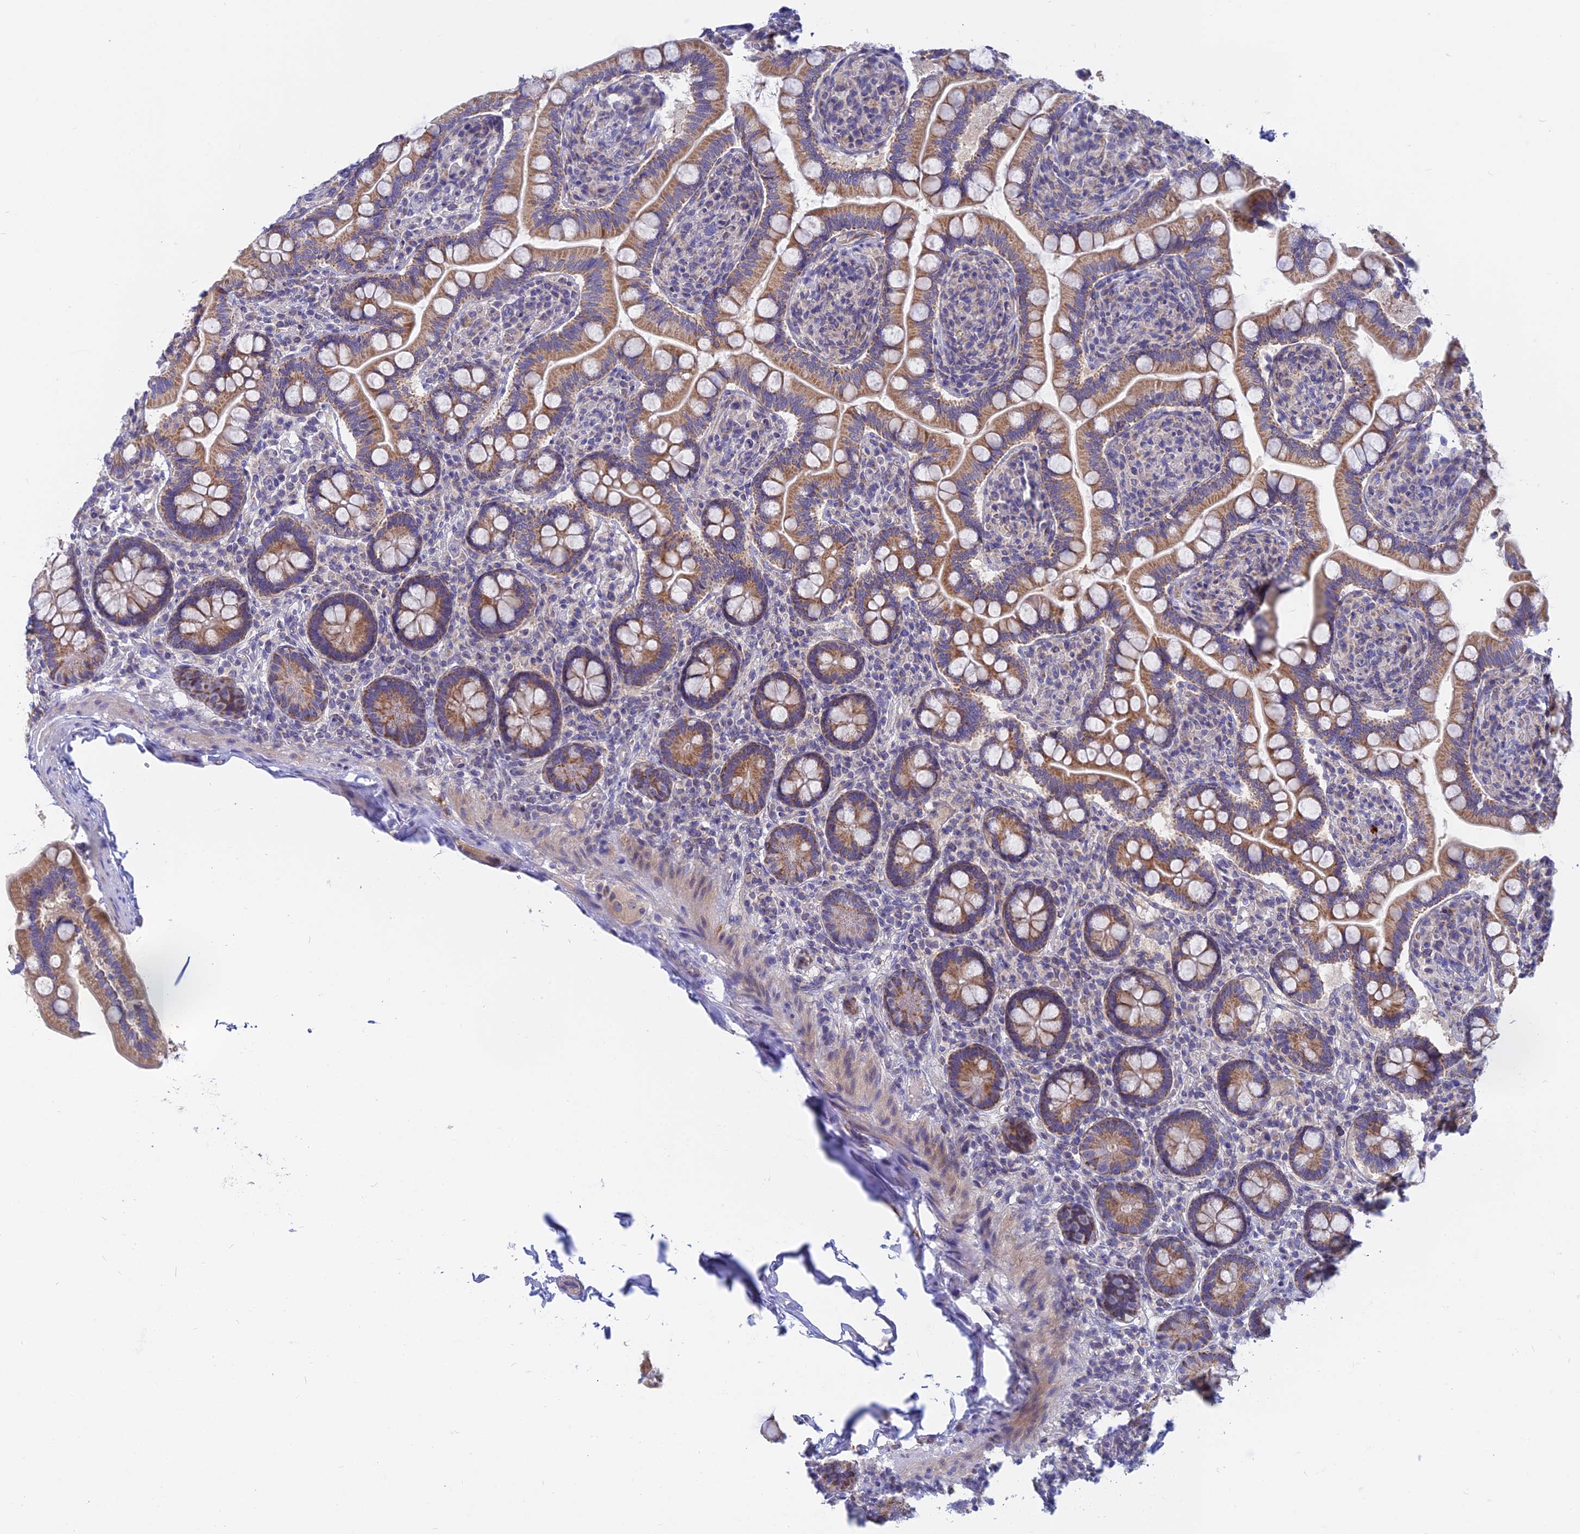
{"staining": {"intensity": "moderate", "quantity": ">75%", "location": "cytoplasmic/membranous"}, "tissue": "small intestine", "cell_type": "Glandular cells", "image_type": "normal", "snomed": [{"axis": "morphology", "description": "Normal tissue, NOS"}, {"axis": "topography", "description": "Small intestine"}], "caption": "Small intestine was stained to show a protein in brown. There is medium levels of moderate cytoplasmic/membranous staining in approximately >75% of glandular cells. Immunohistochemistry (ihc) stains the protein of interest in brown and the nuclei are stained blue.", "gene": "CACNA1B", "patient": {"sex": "female", "age": 64}}